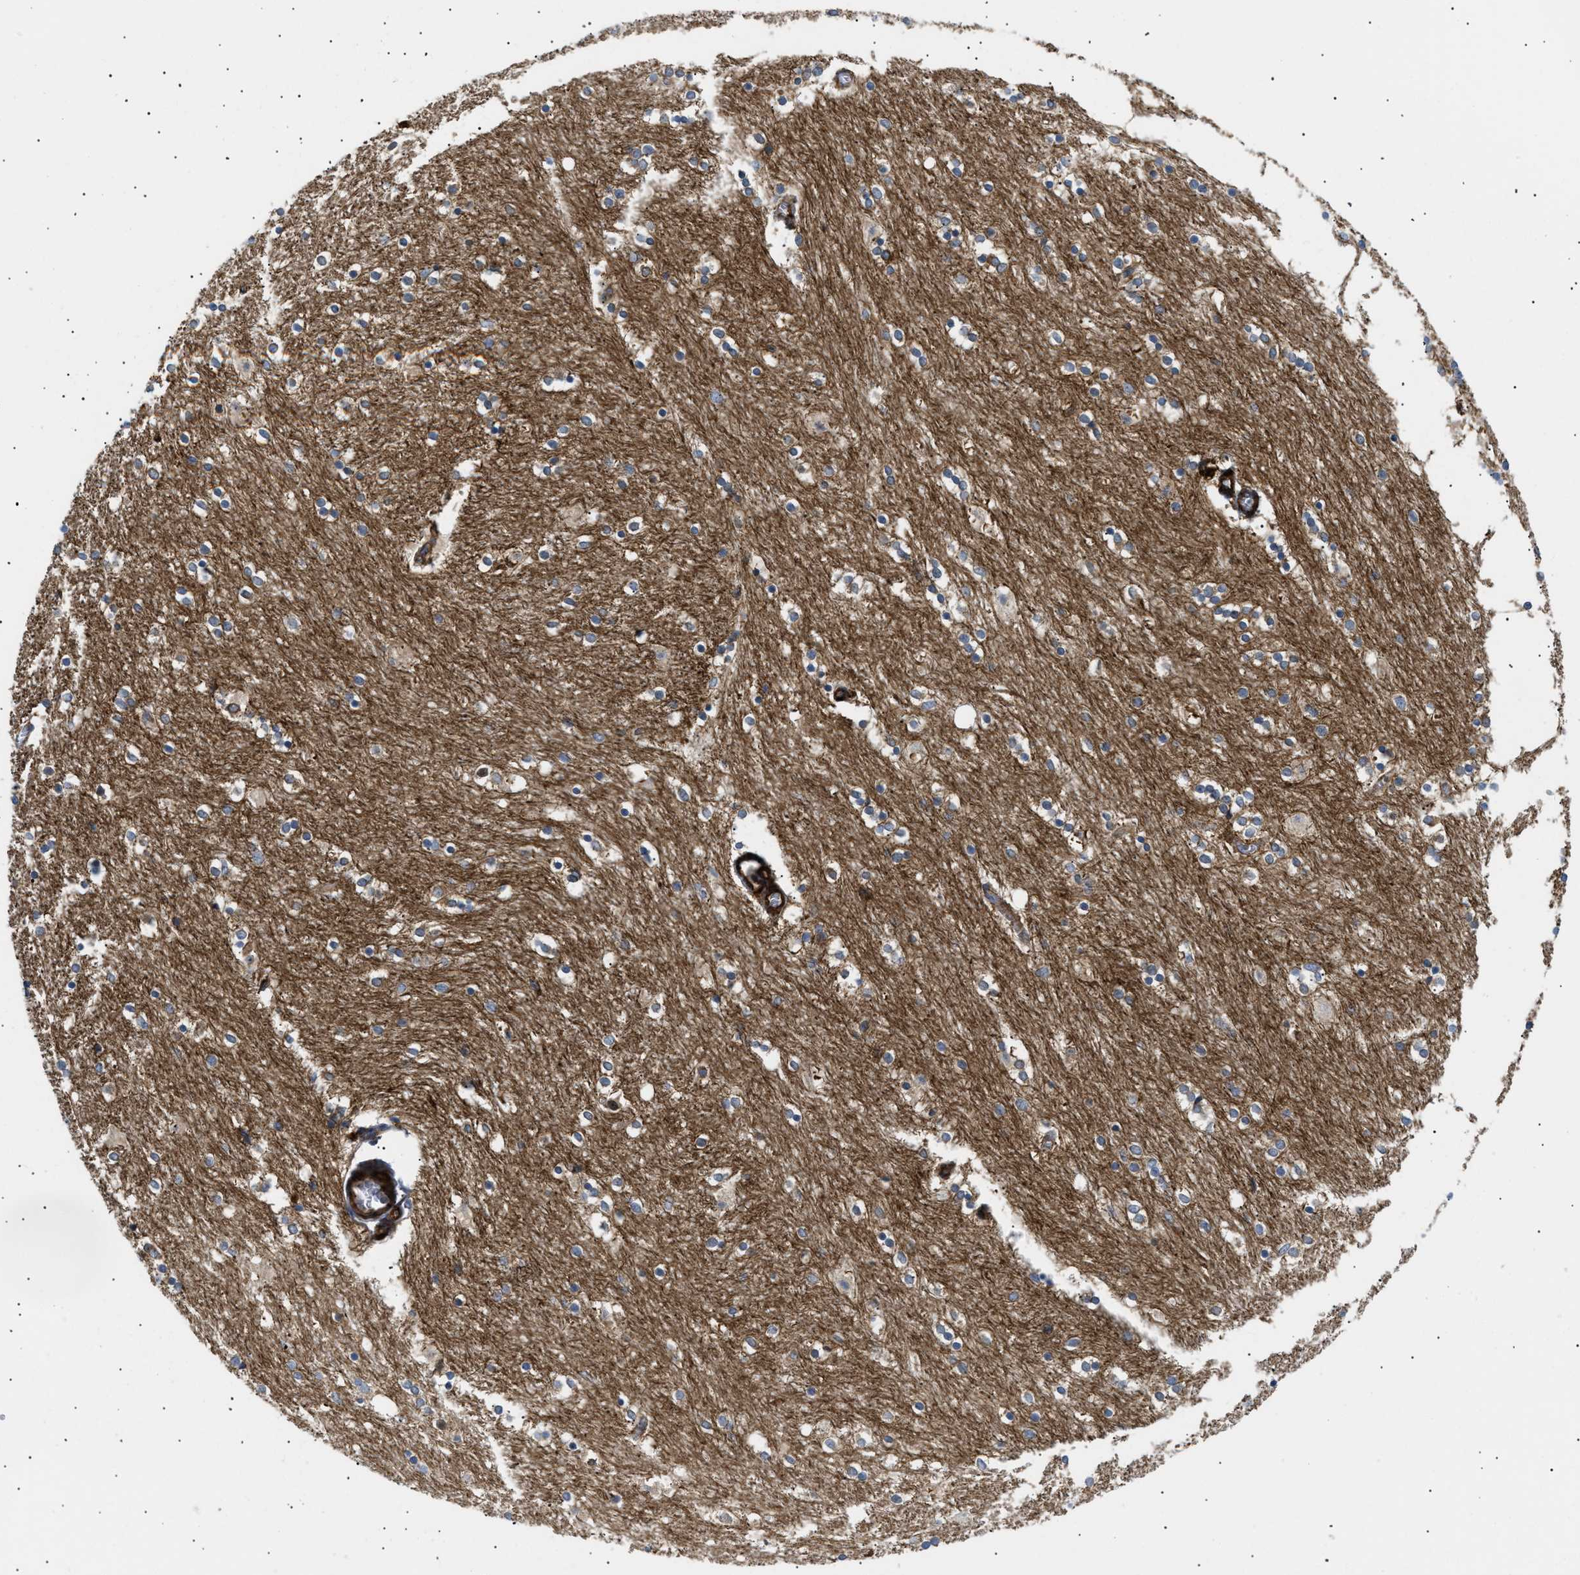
{"staining": {"intensity": "strong", "quantity": "25%-75%", "location": "cytoplasmic/membranous"}, "tissue": "caudate", "cell_type": "Glial cells", "image_type": "normal", "snomed": [{"axis": "morphology", "description": "Normal tissue, NOS"}, {"axis": "topography", "description": "Lateral ventricle wall"}], "caption": "The image shows immunohistochemical staining of unremarkable caudate. There is strong cytoplasmic/membranous expression is seen in approximately 25%-75% of glial cells.", "gene": "DCTN4", "patient": {"sex": "female", "age": 54}}